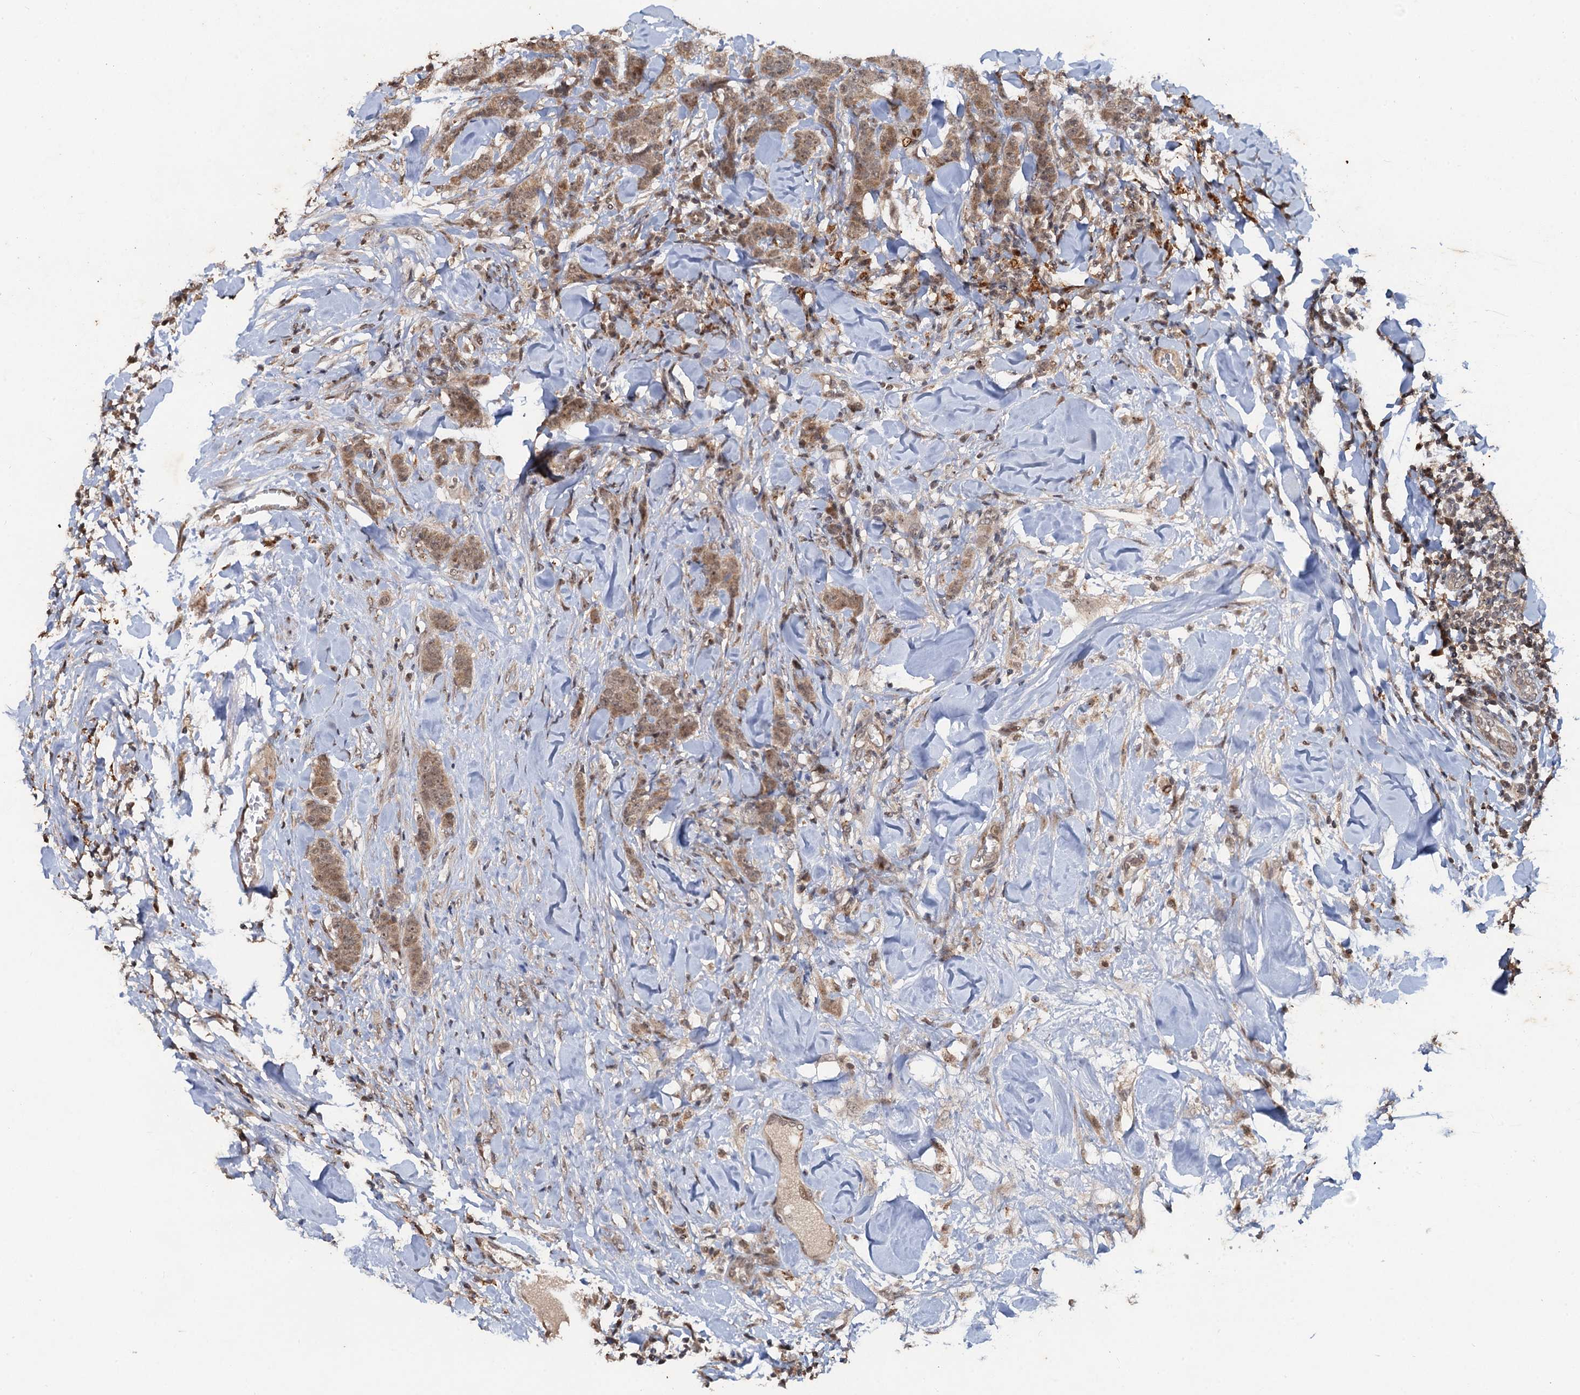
{"staining": {"intensity": "weak", "quantity": ">75%", "location": "cytoplasmic/membranous,nuclear"}, "tissue": "breast cancer", "cell_type": "Tumor cells", "image_type": "cancer", "snomed": [{"axis": "morphology", "description": "Duct carcinoma"}, {"axis": "topography", "description": "Breast"}], "caption": "Brown immunohistochemical staining in invasive ductal carcinoma (breast) displays weak cytoplasmic/membranous and nuclear staining in approximately >75% of tumor cells. The protein of interest is shown in brown color, while the nuclei are stained blue.", "gene": "REP15", "patient": {"sex": "female", "age": 40}}